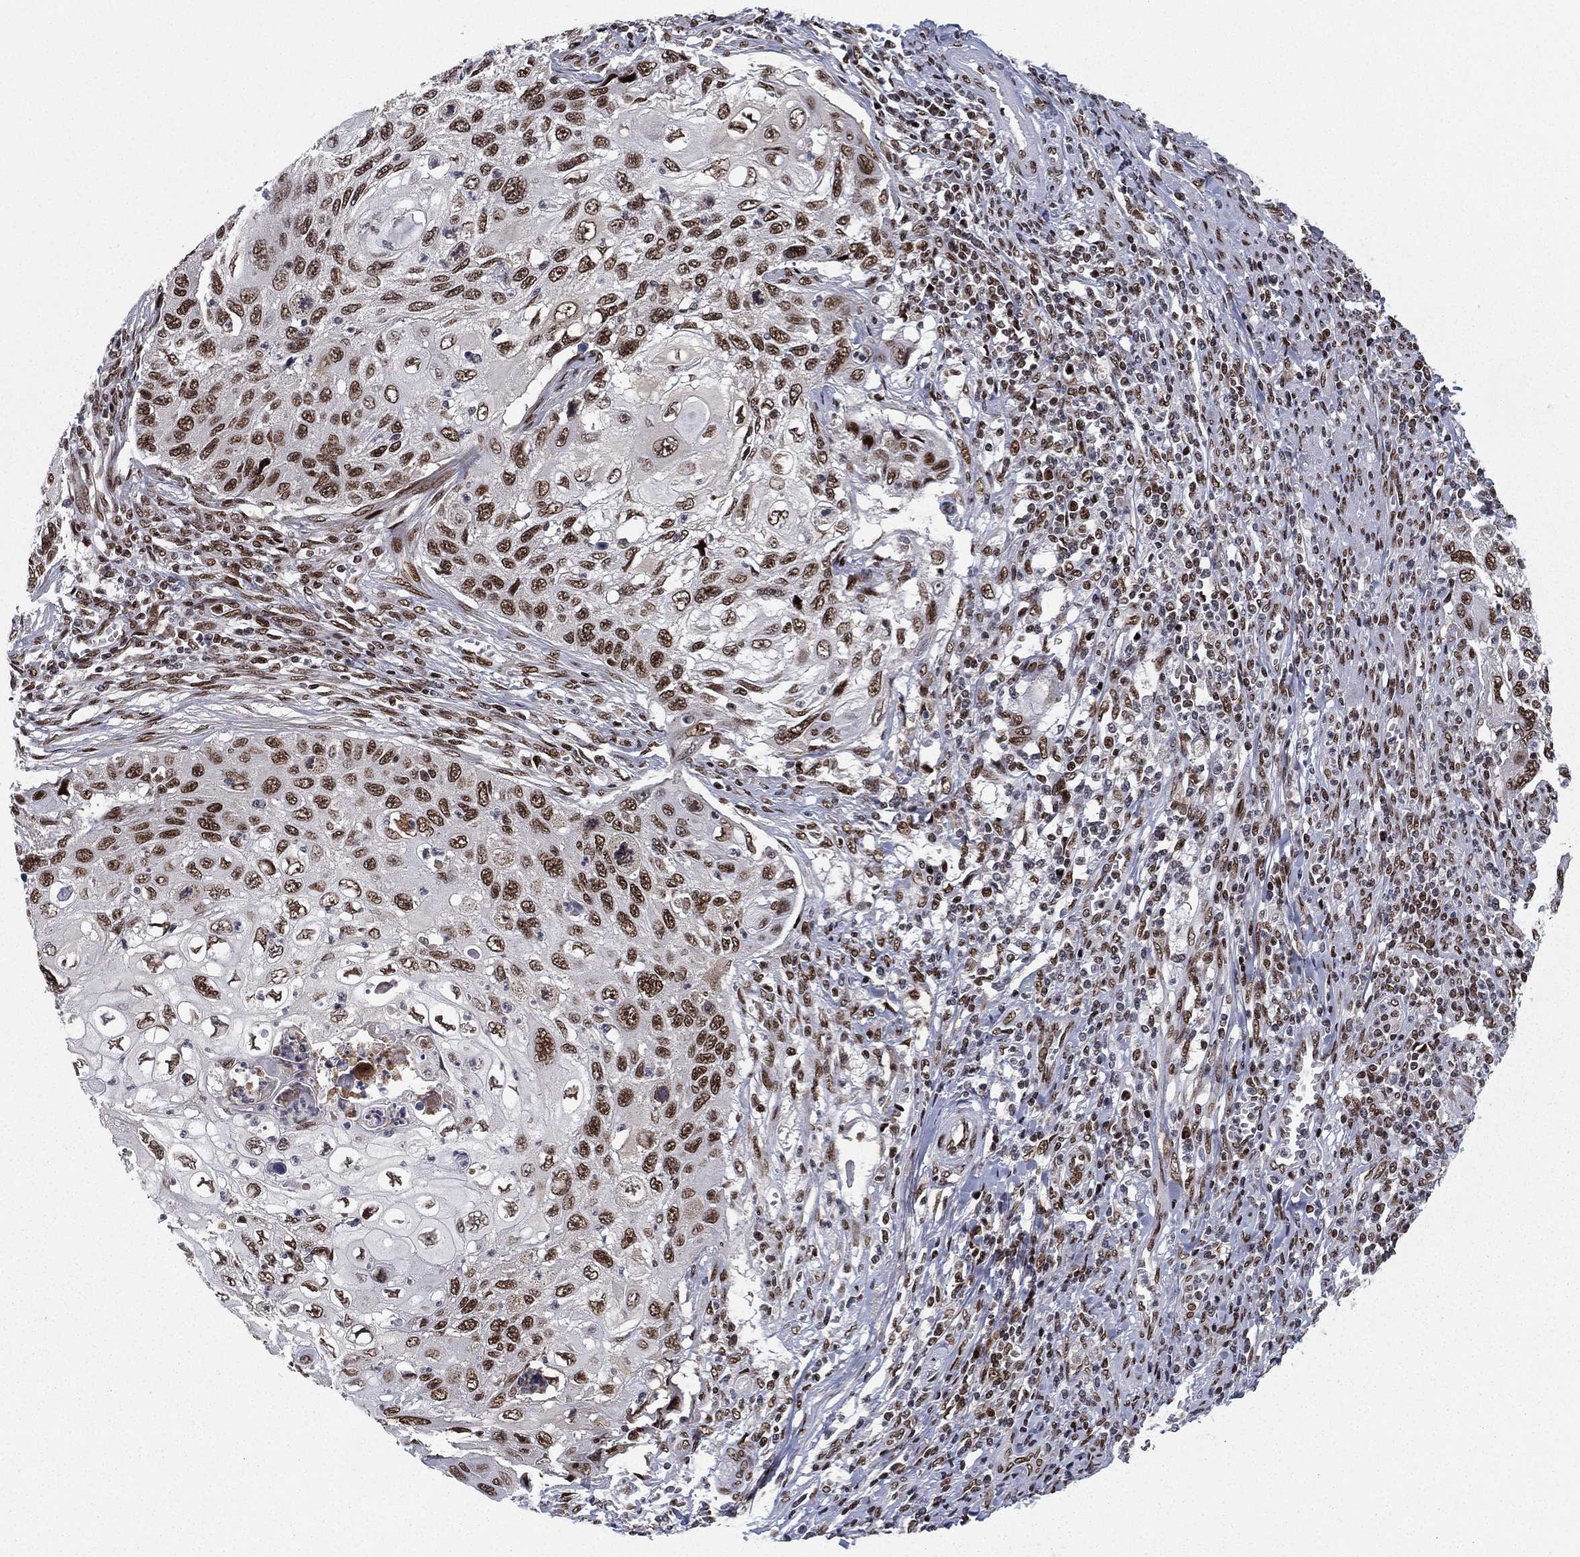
{"staining": {"intensity": "strong", "quantity": ">75%", "location": "nuclear"}, "tissue": "cervical cancer", "cell_type": "Tumor cells", "image_type": "cancer", "snomed": [{"axis": "morphology", "description": "Squamous cell carcinoma, NOS"}, {"axis": "topography", "description": "Cervix"}], "caption": "A brown stain shows strong nuclear expression of a protein in human squamous cell carcinoma (cervical) tumor cells.", "gene": "RTF1", "patient": {"sex": "female", "age": 70}}